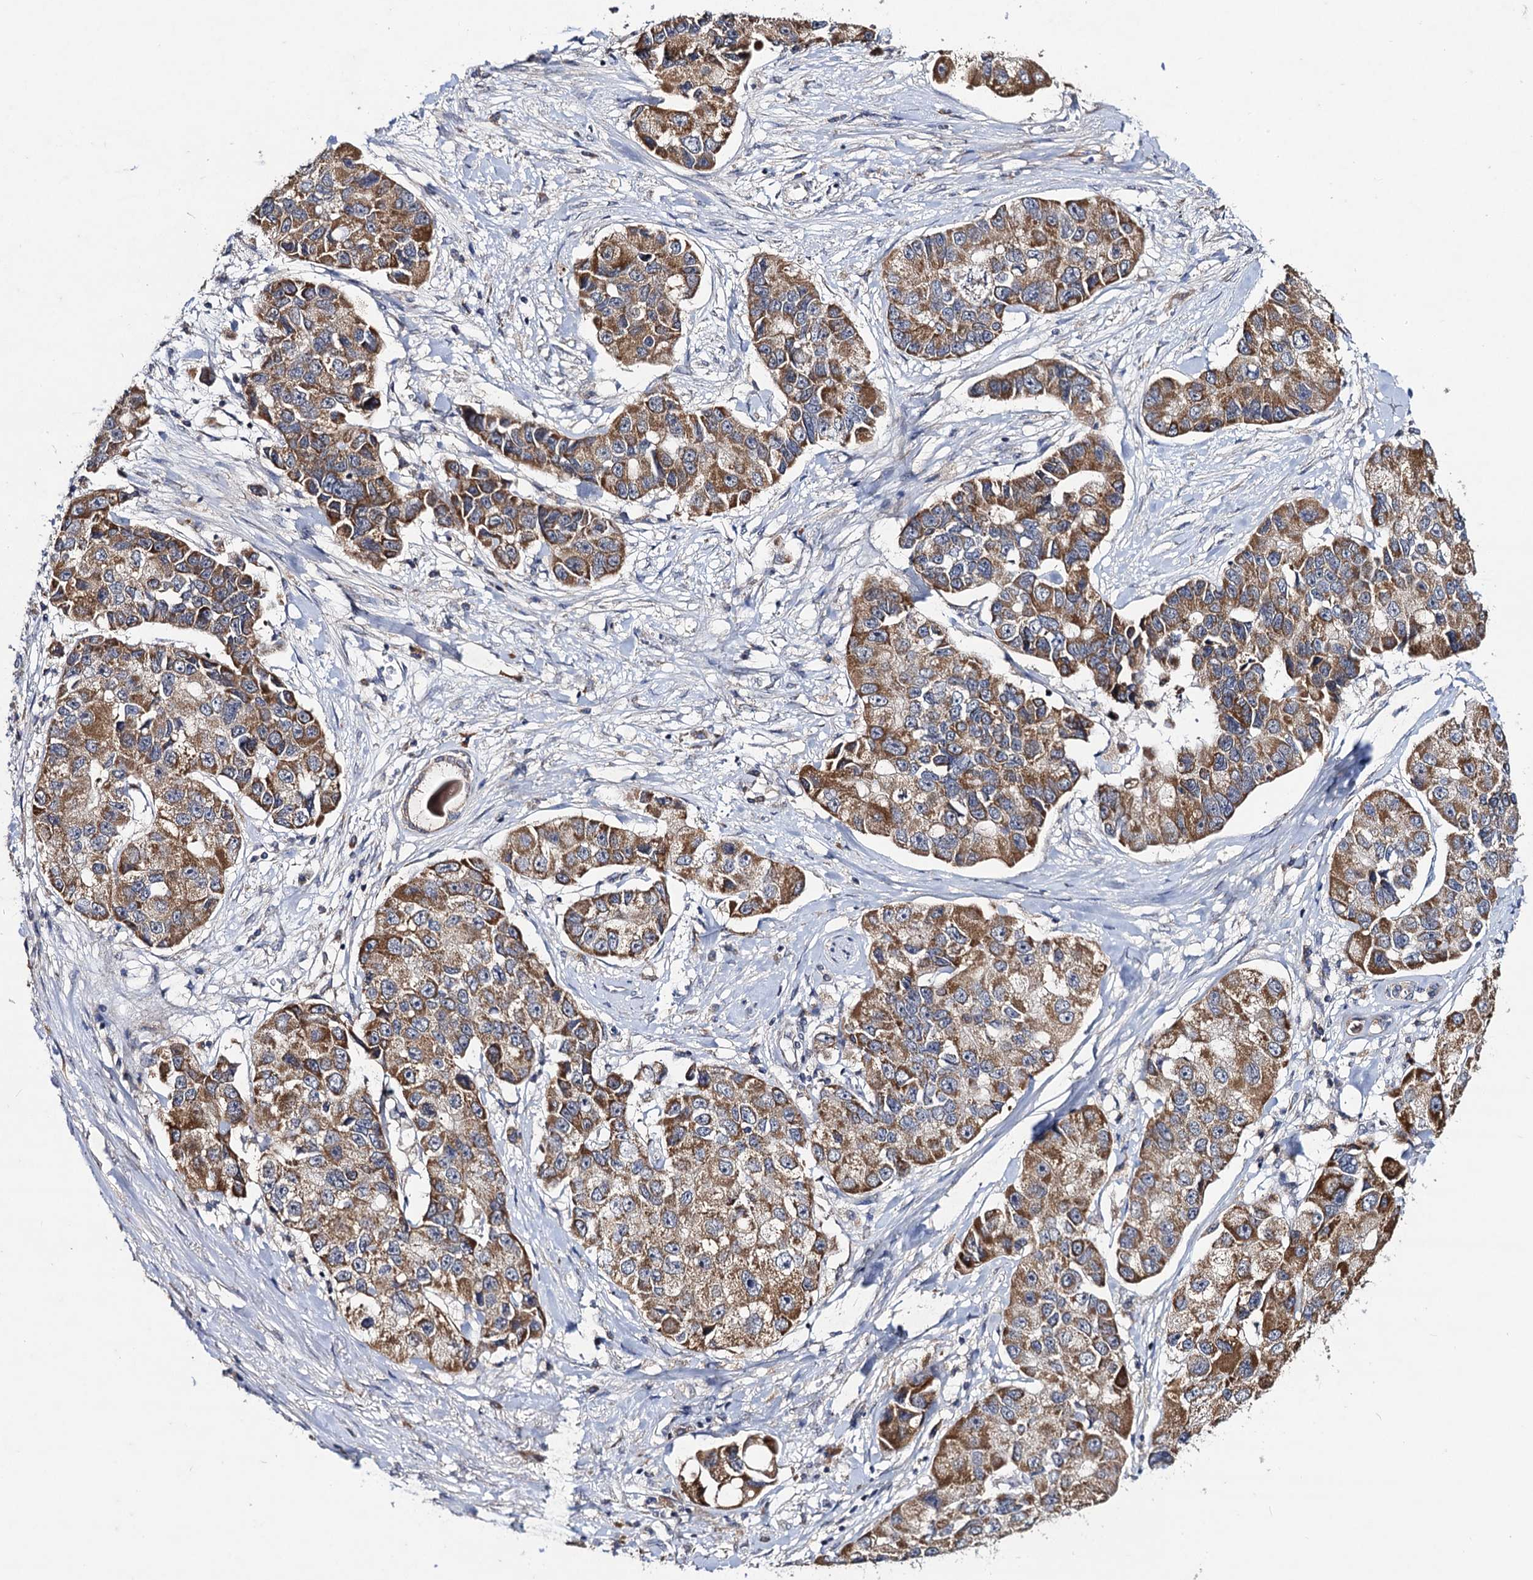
{"staining": {"intensity": "moderate", "quantity": ">75%", "location": "cytoplasmic/membranous"}, "tissue": "lung cancer", "cell_type": "Tumor cells", "image_type": "cancer", "snomed": [{"axis": "morphology", "description": "Adenocarcinoma, NOS"}, {"axis": "topography", "description": "Lung"}], "caption": "Immunohistochemistry photomicrograph of human lung cancer (adenocarcinoma) stained for a protein (brown), which exhibits medium levels of moderate cytoplasmic/membranous expression in about >75% of tumor cells.", "gene": "VPS37D", "patient": {"sex": "female", "age": 54}}